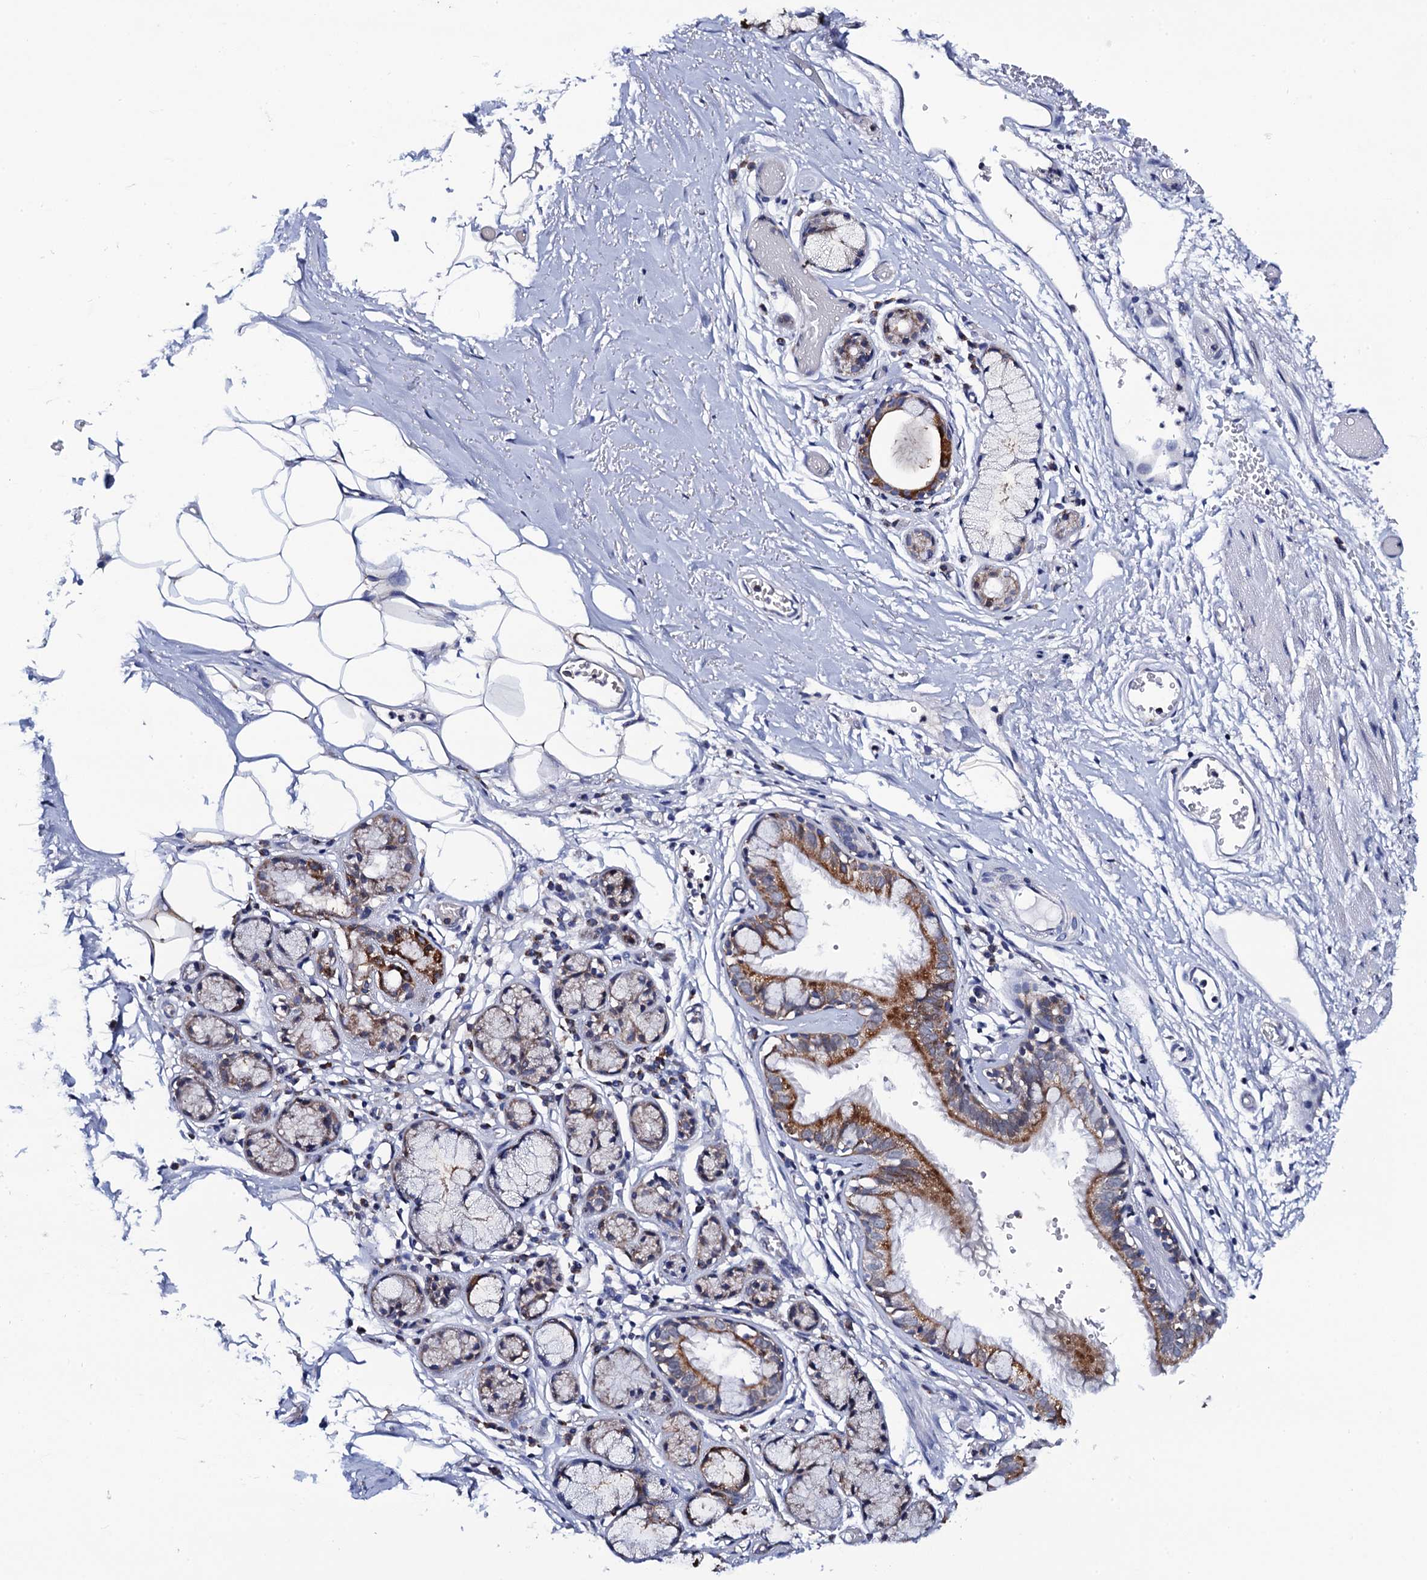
{"staining": {"intensity": "moderate", "quantity": "25%-75%", "location": "cytoplasmic/membranous"}, "tissue": "bronchus", "cell_type": "Respiratory epithelial cells", "image_type": "normal", "snomed": [{"axis": "morphology", "description": "Normal tissue, NOS"}, {"axis": "topography", "description": "Bronchus"}, {"axis": "topography", "description": "Lung"}], "caption": "Human bronchus stained for a protein (brown) displays moderate cytoplasmic/membranous positive positivity in approximately 25%-75% of respiratory epithelial cells.", "gene": "PTCD3", "patient": {"sex": "male", "age": 56}}